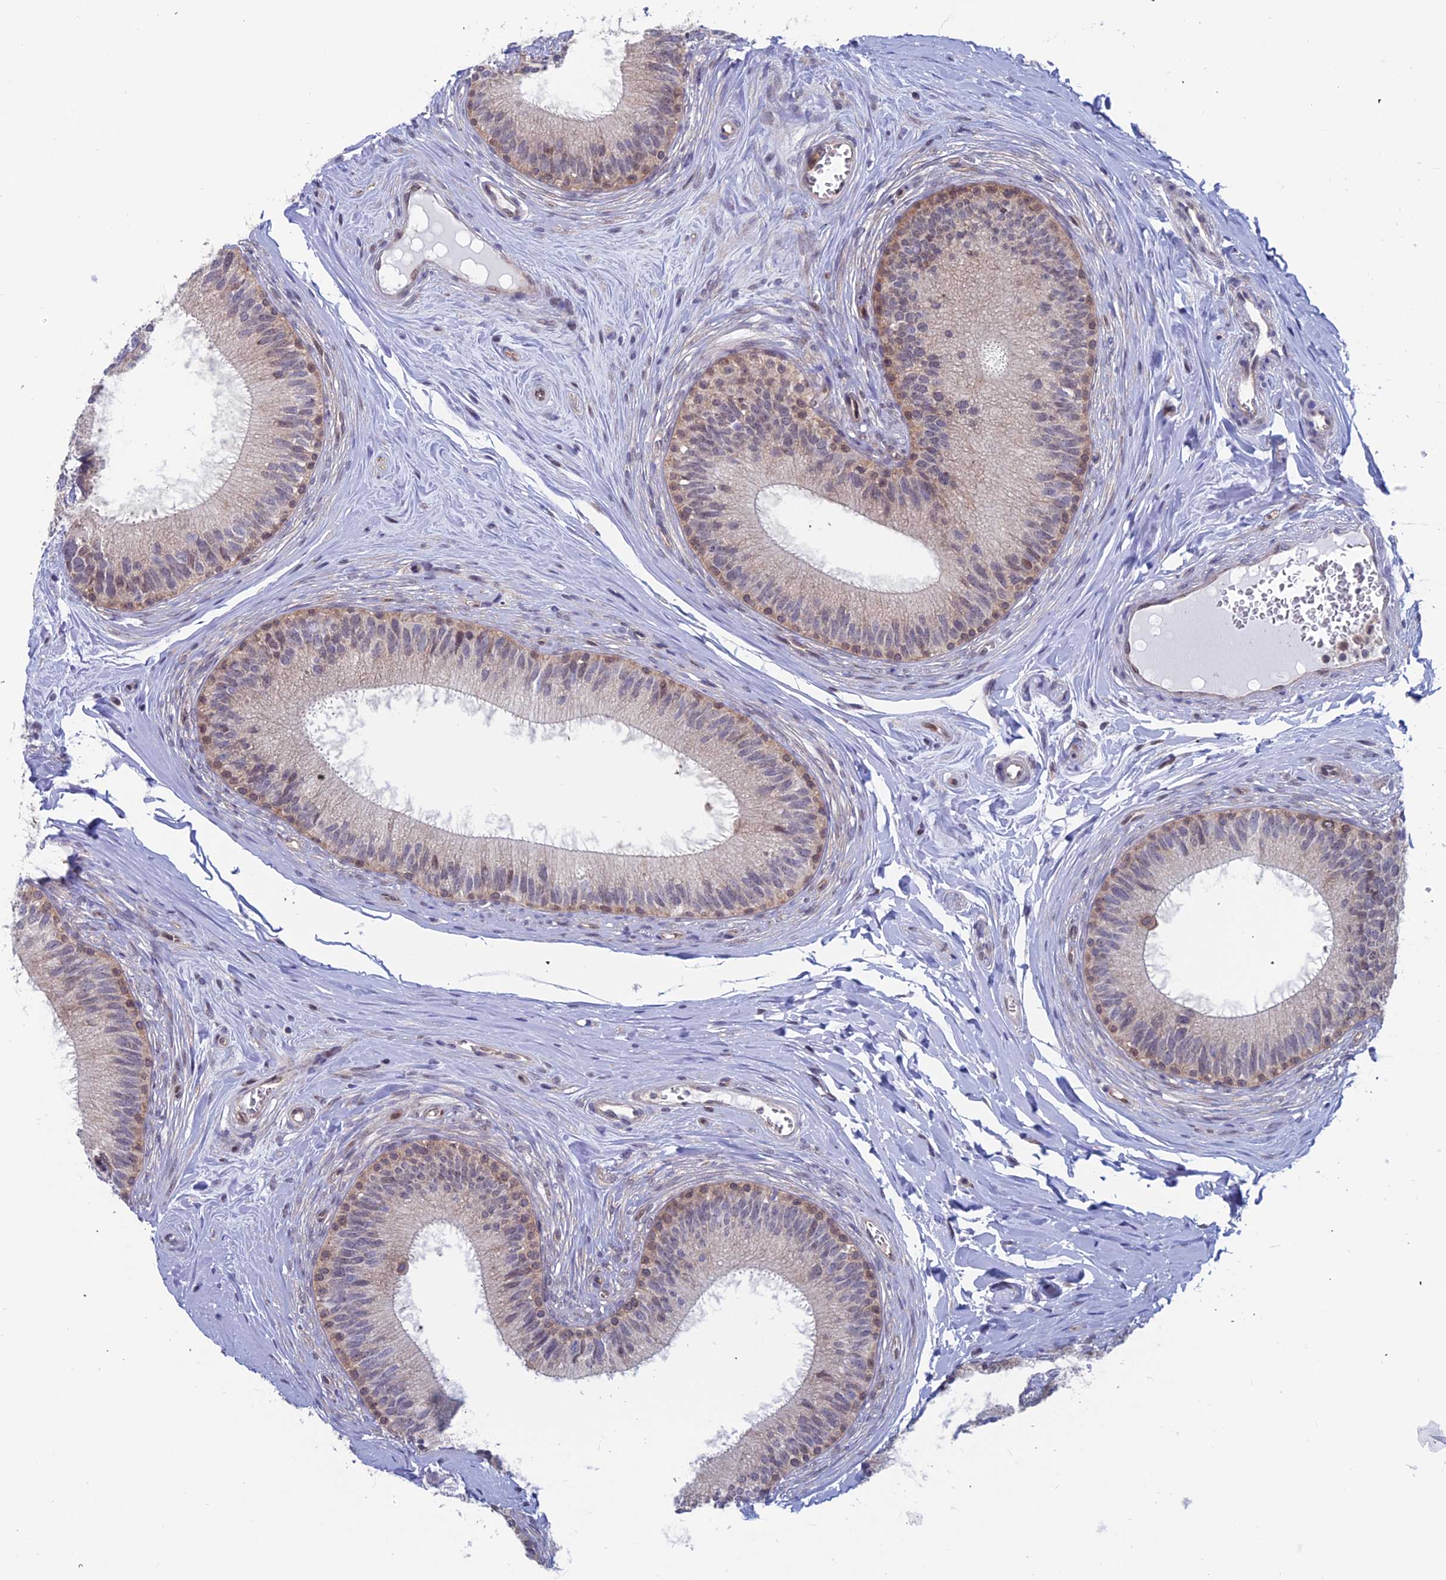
{"staining": {"intensity": "moderate", "quantity": "25%-75%", "location": "nuclear"}, "tissue": "epididymis", "cell_type": "Glandular cells", "image_type": "normal", "snomed": [{"axis": "morphology", "description": "Normal tissue, NOS"}, {"axis": "topography", "description": "Epididymis"}], "caption": "This photomicrograph exhibits IHC staining of normal epididymis, with medium moderate nuclear positivity in about 25%-75% of glandular cells.", "gene": "IGBP1", "patient": {"sex": "male", "age": 33}}